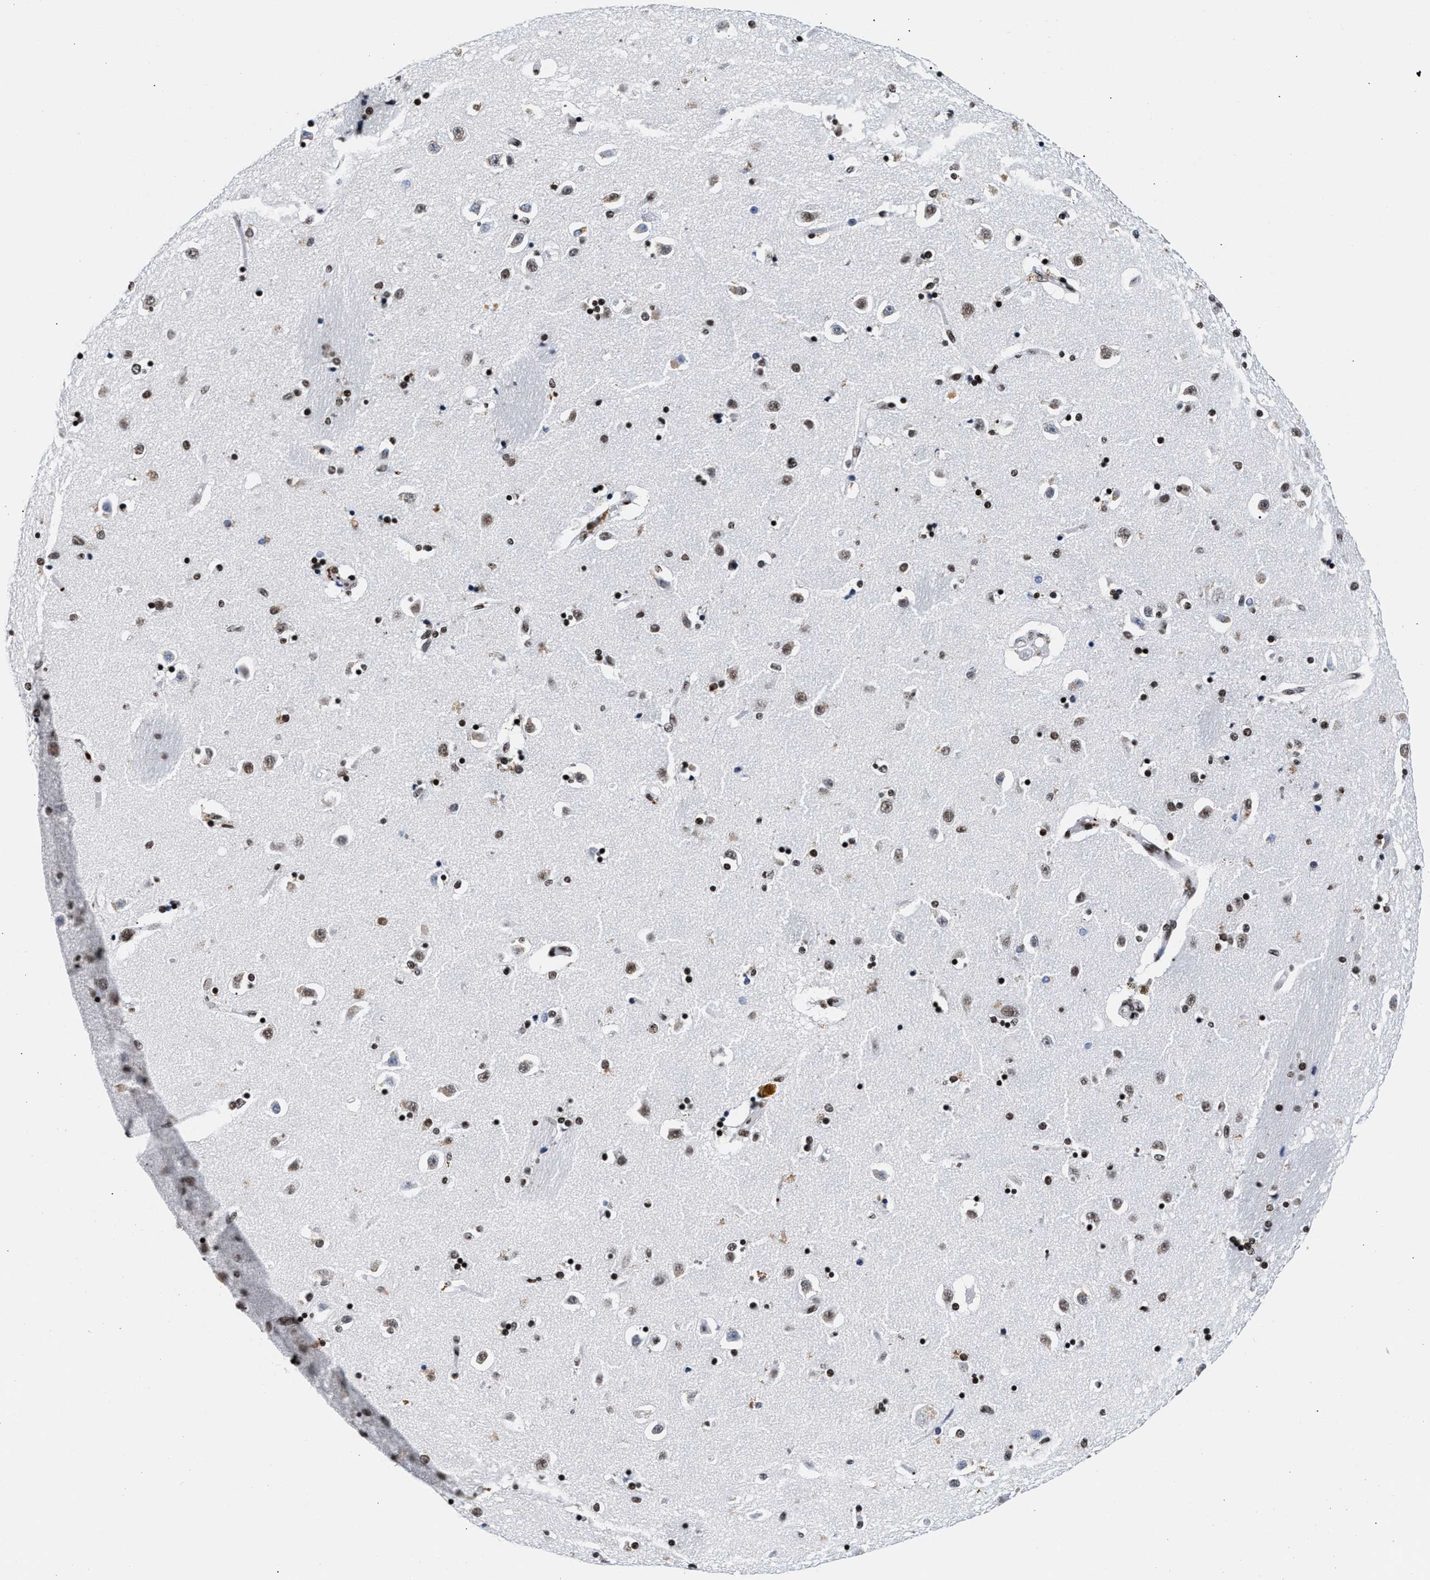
{"staining": {"intensity": "strong", "quantity": ">75%", "location": "nuclear"}, "tissue": "caudate", "cell_type": "Glial cells", "image_type": "normal", "snomed": [{"axis": "morphology", "description": "Normal tissue, NOS"}, {"axis": "topography", "description": "Lateral ventricle wall"}], "caption": "Caudate stained for a protein displays strong nuclear positivity in glial cells. The protein of interest is stained brown, and the nuclei are stained in blue (DAB (3,3'-diaminobenzidine) IHC with brightfield microscopy, high magnification).", "gene": "RAD21", "patient": {"sex": "female", "age": 54}}